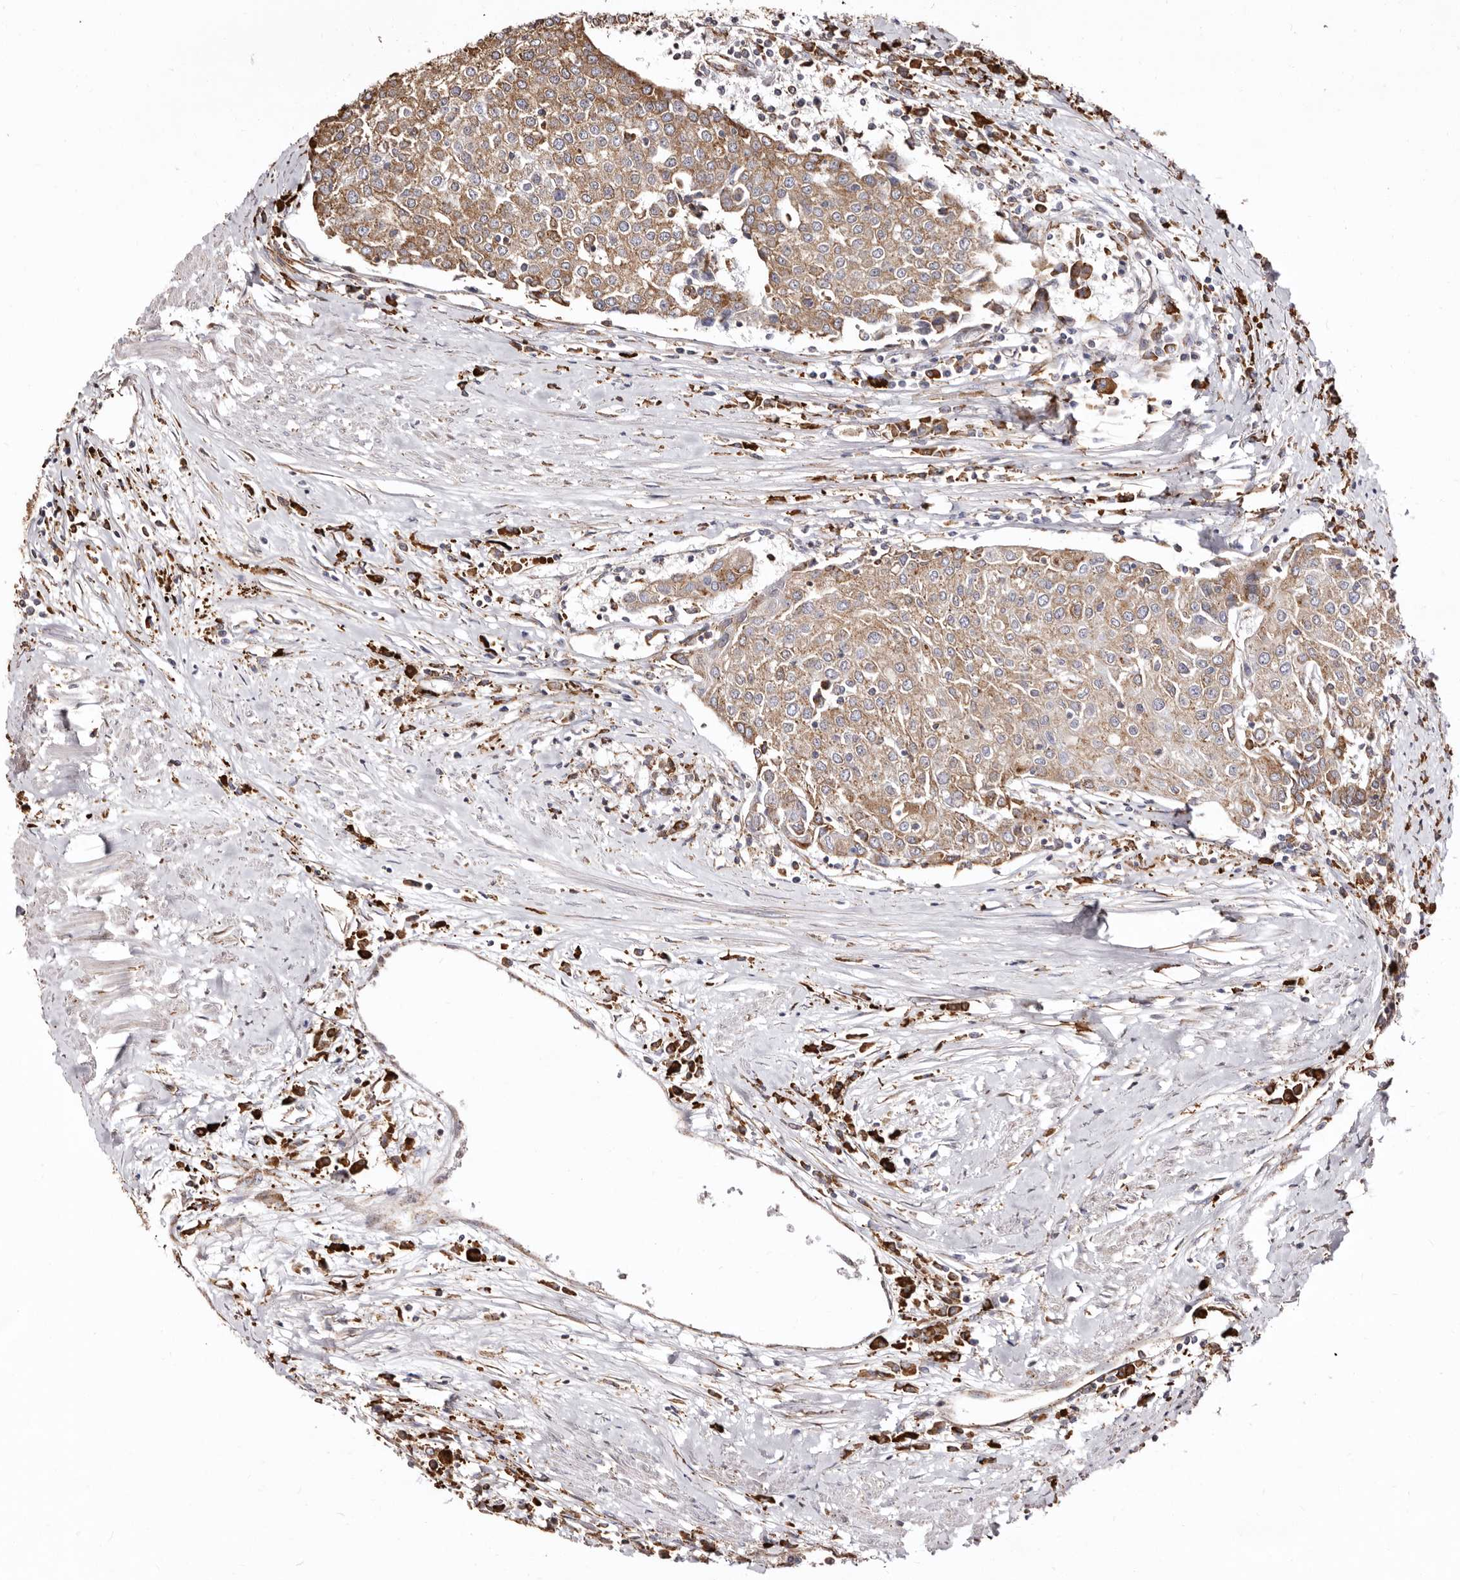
{"staining": {"intensity": "moderate", "quantity": ">75%", "location": "cytoplasmic/membranous"}, "tissue": "urothelial cancer", "cell_type": "Tumor cells", "image_type": "cancer", "snomed": [{"axis": "morphology", "description": "Urothelial carcinoma, High grade"}, {"axis": "topography", "description": "Urinary bladder"}], "caption": "The histopathology image exhibits immunohistochemical staining of high-grade urothelial carcinoma. There is moderate cytoplasmic/membranous positivity is present in about >75% of tumor cells. (DAB IHC with brightfield microscopy, high magnification).", "gene": "ACBD6", "patient": {"sex": "female", "age": 85}}